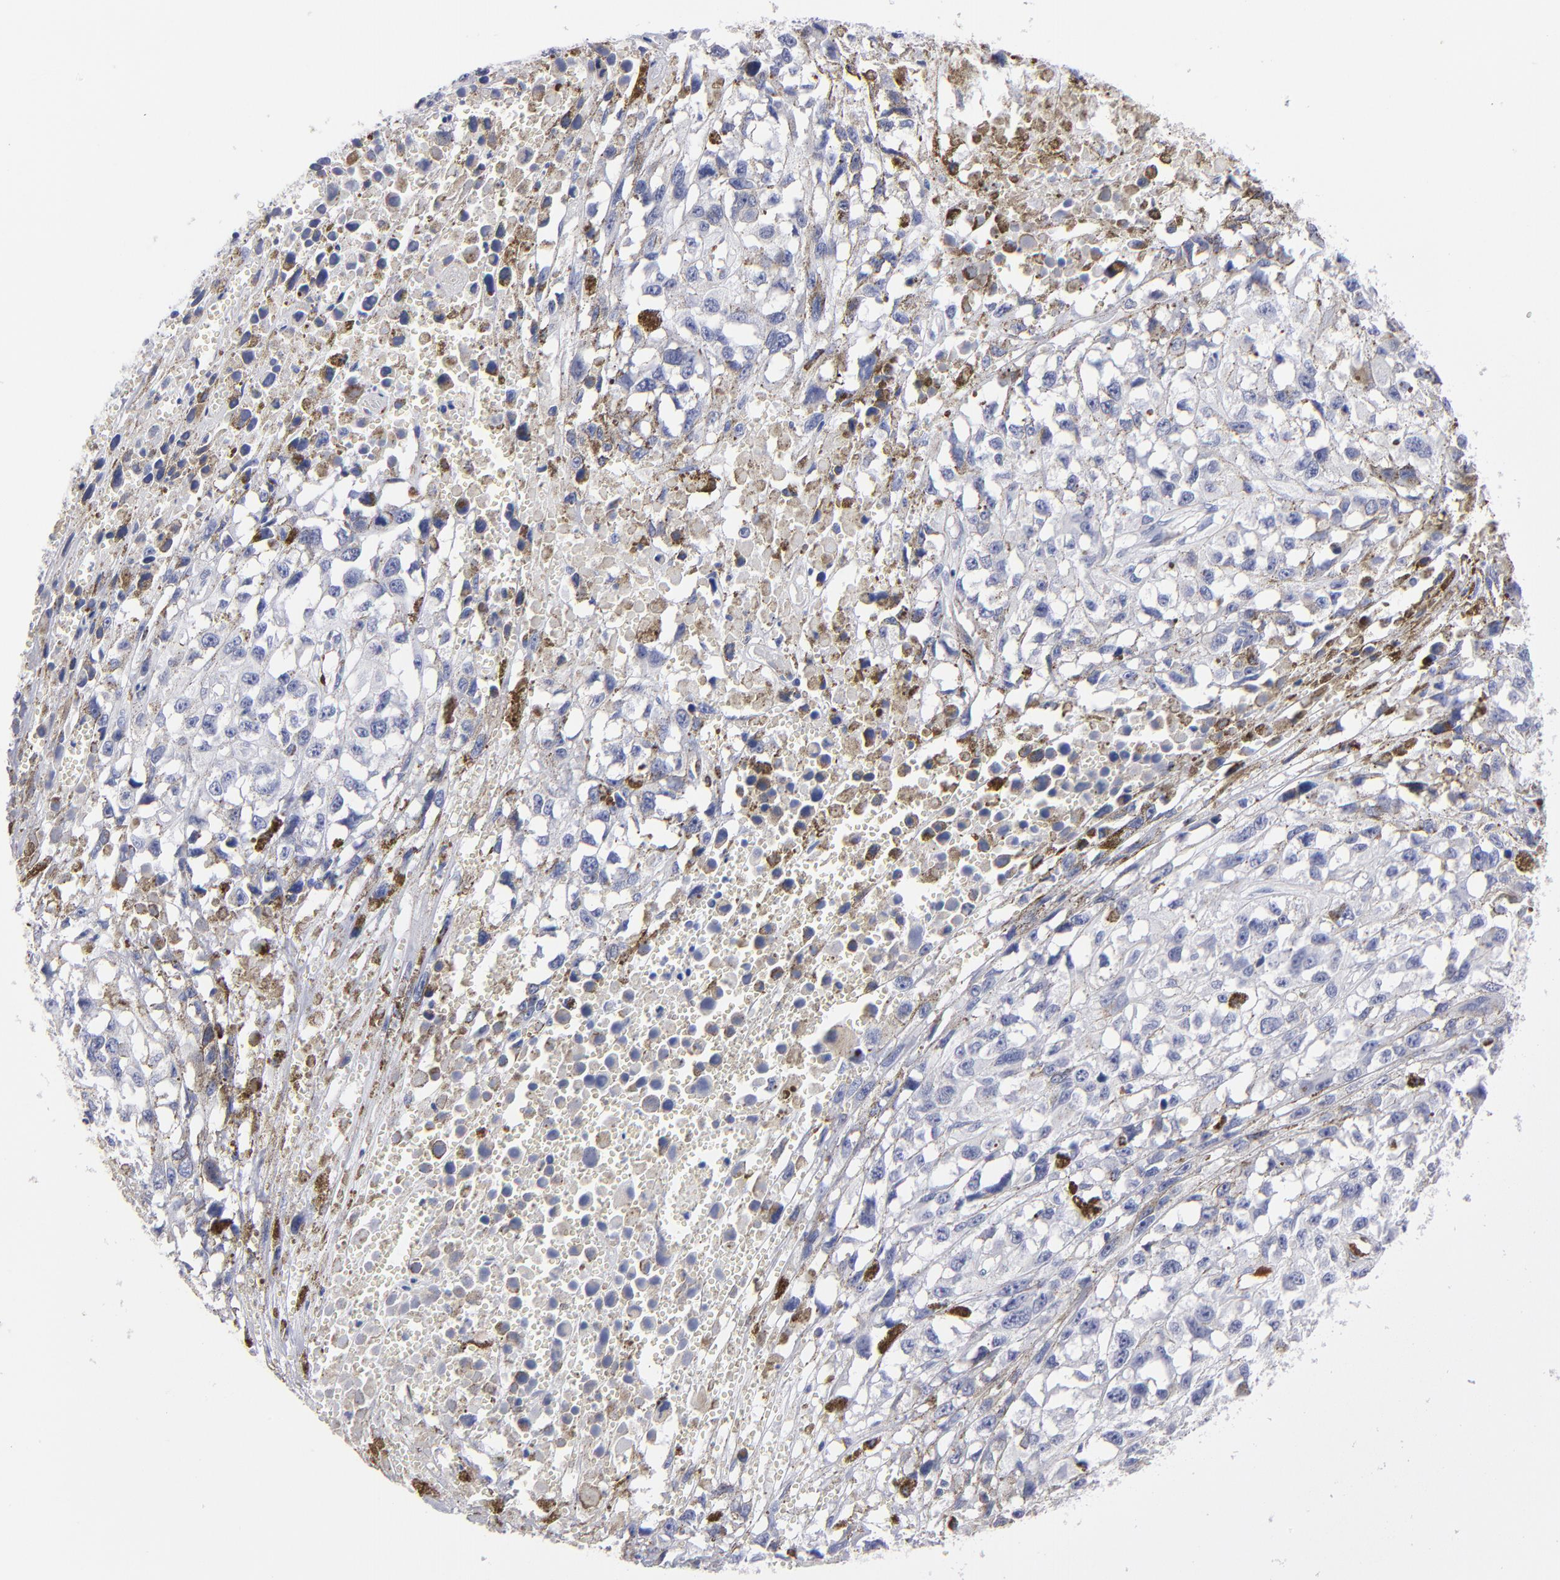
{"staining": {"intensity": "negative", "quantity": "none", "location": "none"}, "tissue": "melanoma", "cell_type": "Tumor cells", "image_type": "cancer", "snomed": [{"axis": "morphology", "description": "Malignant melanoma, Metastatic site"}, {"axis": "topography", "description": "Lymph node"}], "caption": "An image of human melanoma is negative for staining in tumor cells.", "gene": "FABP4", "patient": {"sex": "male", "age": 59}}